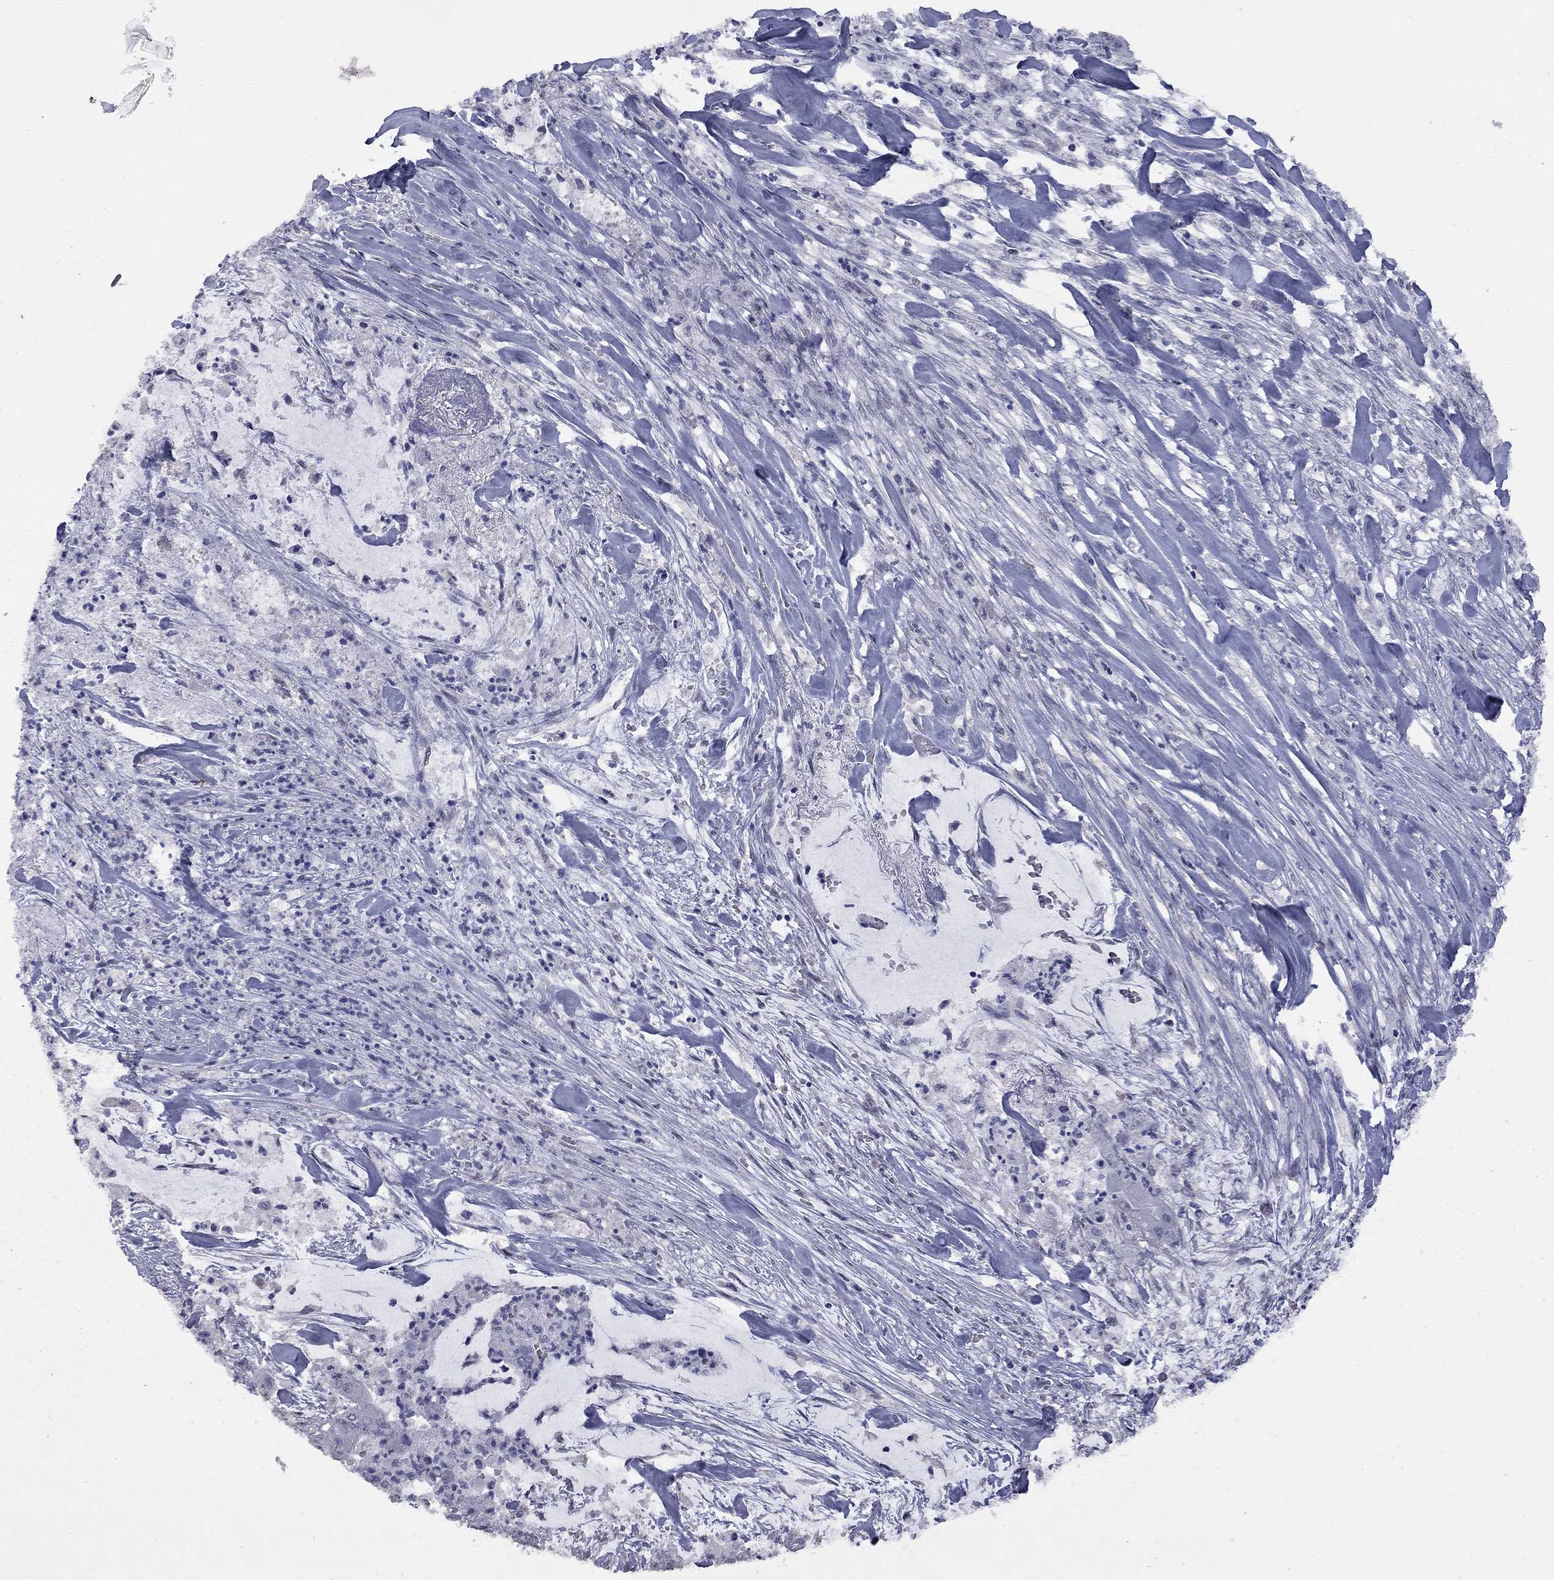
{"staining": {"intensity": "negative", "quantity": "none", "location": "none"}, "tissue": "pancreatic cancer", "cell_type": "Tumor cells", "image_type": "cancer", "snomed": [{"axis": "morphology", "description": "Normal tissue, NOS"}, {"axis": "morphology", "description": "Inflammation, NOS"}, {"axis": "morphology", "description": "Adenocarcinoma, NOS"}, {"axis": "topography", "description": "Pancreas"}], "caption": "DAB (3,3'-diaminobenzidine) immunohistochemical staining of pancreatic adenocarcinoma reveals no significant staining in tumor cells. The staining is performed using DAB brown chromogen with nuclei counter-stained in using hematoxylin.", "gene": "ZNF154", "patient": {"sex": "male", "age": 57}}